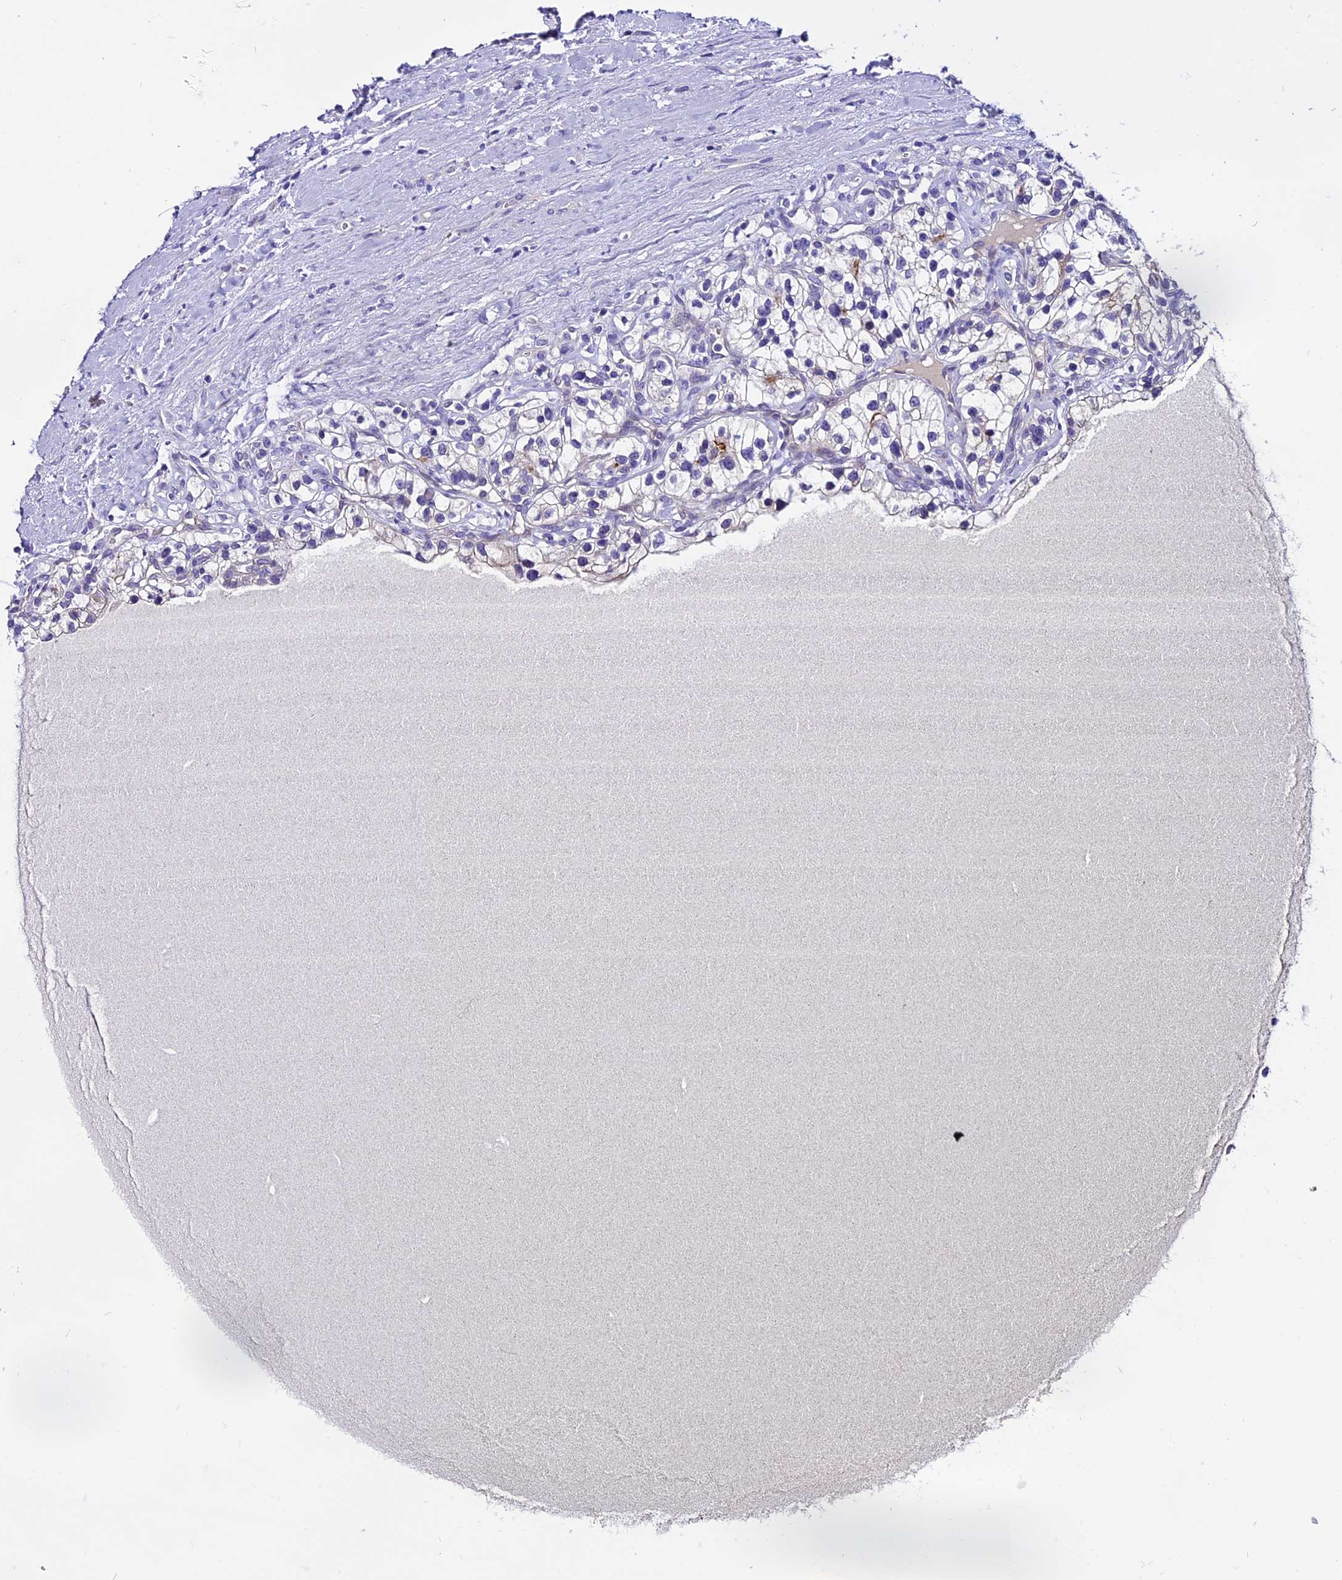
{"staining": {"intensity": "moderate", "quantity": "<25%", "location": "cytoplasmic/membranous"}, "tissue": "renal cancer", "cell_type": "Tumor cells", "image_type": "cancer", "snomed": [{"axis": "morphology", "description": "Adenocarcinoma, NOS"}, {"axis": "topography", "description": "Kidney"}], "caption": "Moderate cytoplasmic/membranous protein expression is seen in approximately <25% of tumor cells in renal cancer. Nuclei are stained in blue.", "gene": "C9orf40", "patient": {"sex": "female", "age": 57}}